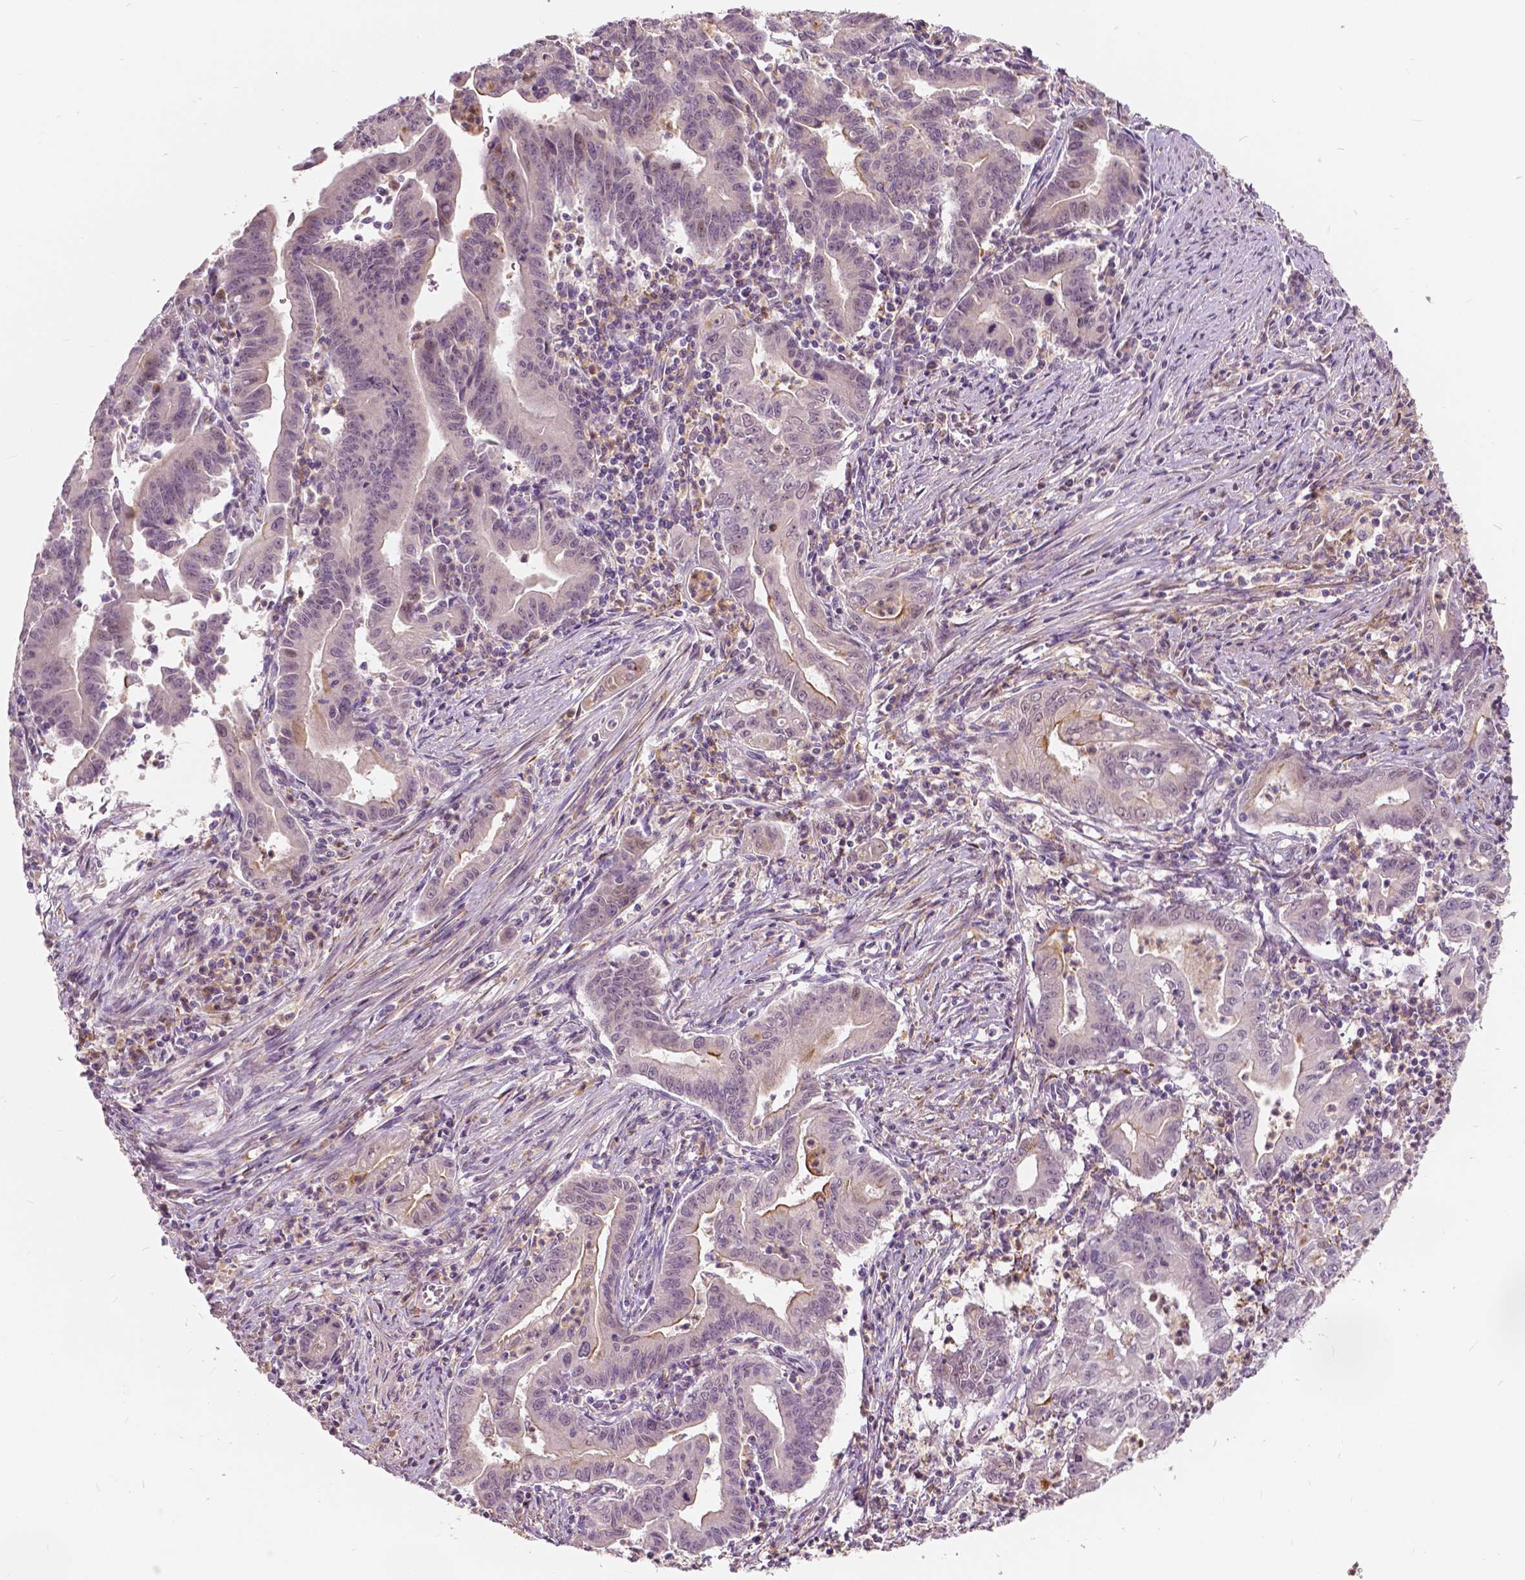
{"staining": {"intensity": "negative", "quantity": "none", "location": "none"}, "tissue": "stomach cancer", "cell_type": "Tumor cells", "image_type": "cancer", "snomed": [{"axis": "morphology", "description": "Adenocarcinoma, NOS"}, {"axis": "topography", "description": "Stomach, upper"}], "caption": "Immunohistochemistry (IHC) histopathology image of neoplastic tissue: adenocarcinoma (stomach) stained with DAB (3,3'-diaminobenzidine) displays no significant protein staining in tumor cells.", "gene": "DLX6", "patient": {"sex": "female", "age": 79}}